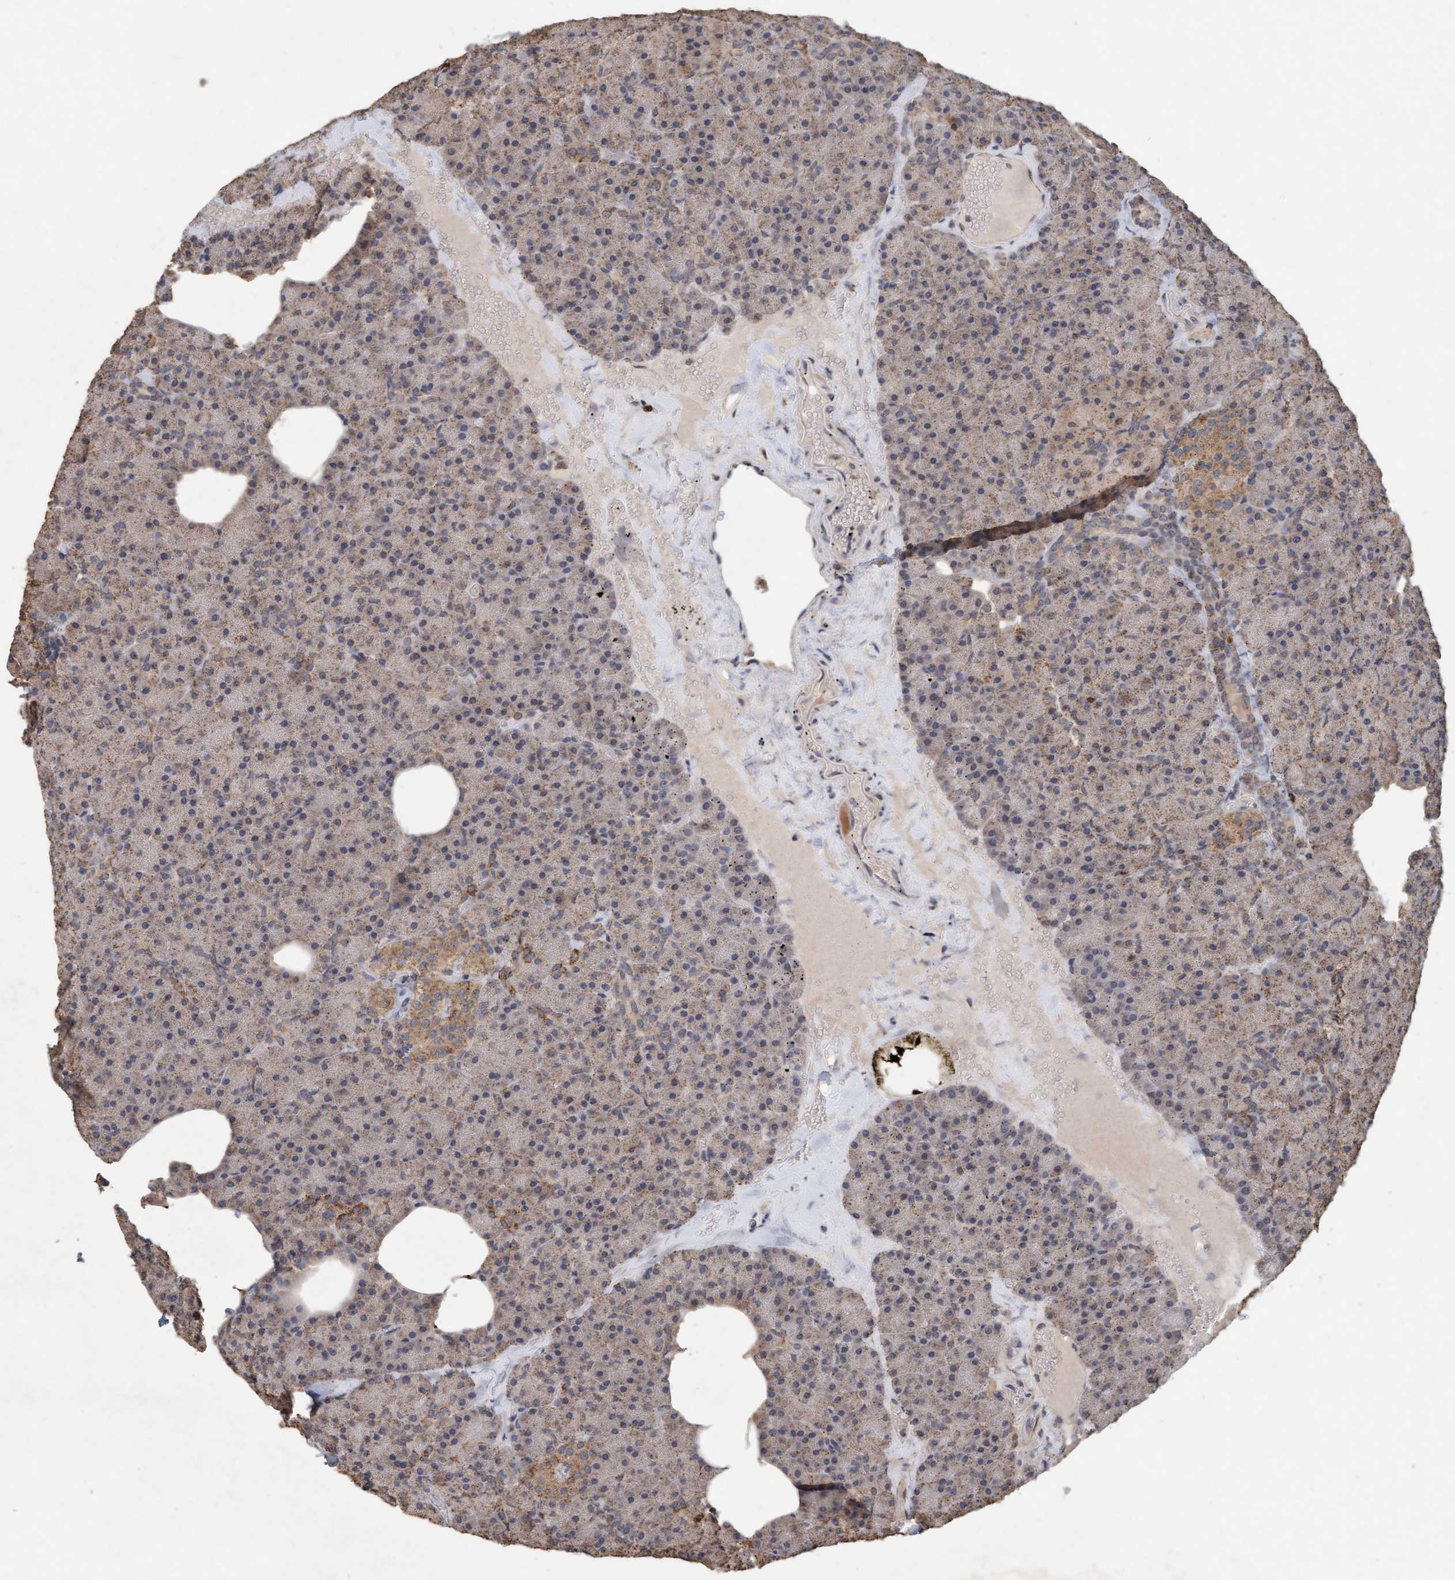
{"staining": {"intensity": "weak", "quantity": ">75%", "location": "cytoplasmic/membranous"}, "tissue": "pancreas", "cell_type": "Exocrine glandular cells", "image_type": "normal", "snomed": [{"axis": "morphology", "description": "Normal tissue, NOS"}, {"axis": "morphology", "description": "Carcinoid, malignant, NOS"}, {"axis": "topography", "description": "Pancreas"}], "caption": "Protein expression analysis of normal human pancreas reveals weak cytoplasmic/membranous positivity in approximately >75% of exocrine glandular cells. (DAB IHC with brightfield microscopy, high magnification).", "gene": "VSIG8", "patient": {"sex": "female", "age": 35}}